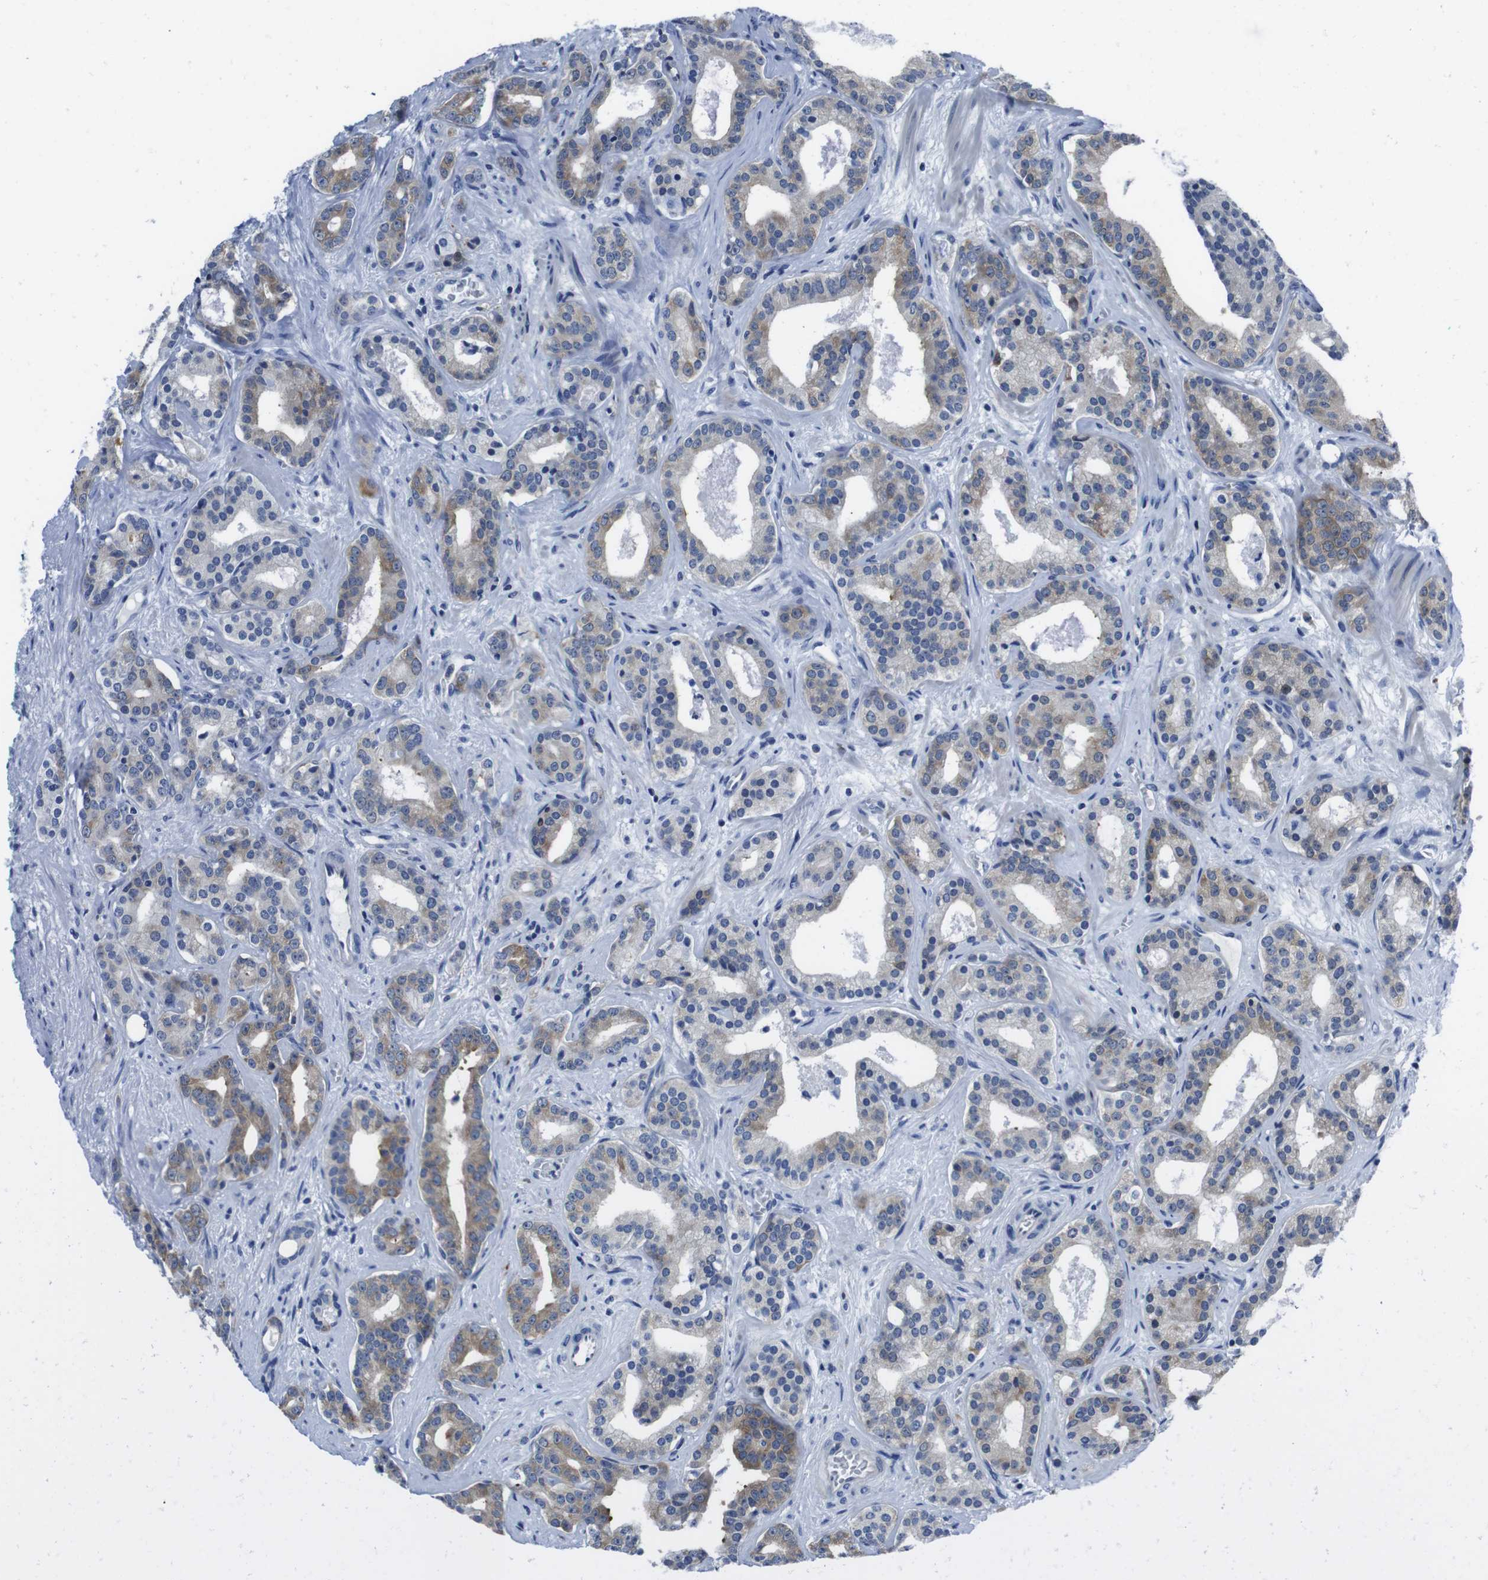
{"staining": {"intensity": "weak", "quantity": ">75%", "location": "cytoplasmic/membranous"}, "tissue": "prostate cancer", "cell_type": "Tumor cells", "image_type": "cancer", "snomed": [{"axis": "morphology", "description": "Adenocarcinoma, Low grade"}, {"axis": "topography", "description": "Prostate"}], "caption": "This is an image of immunohistochemistry (IHC) staining of prostate cancer (low-grade adenocarcinoma), which shows weak positivity in the cytoplasmic/membranous of tumor cells.", "gene": "EIF4A1", "patient": {"sex": "male", "age": 63}}